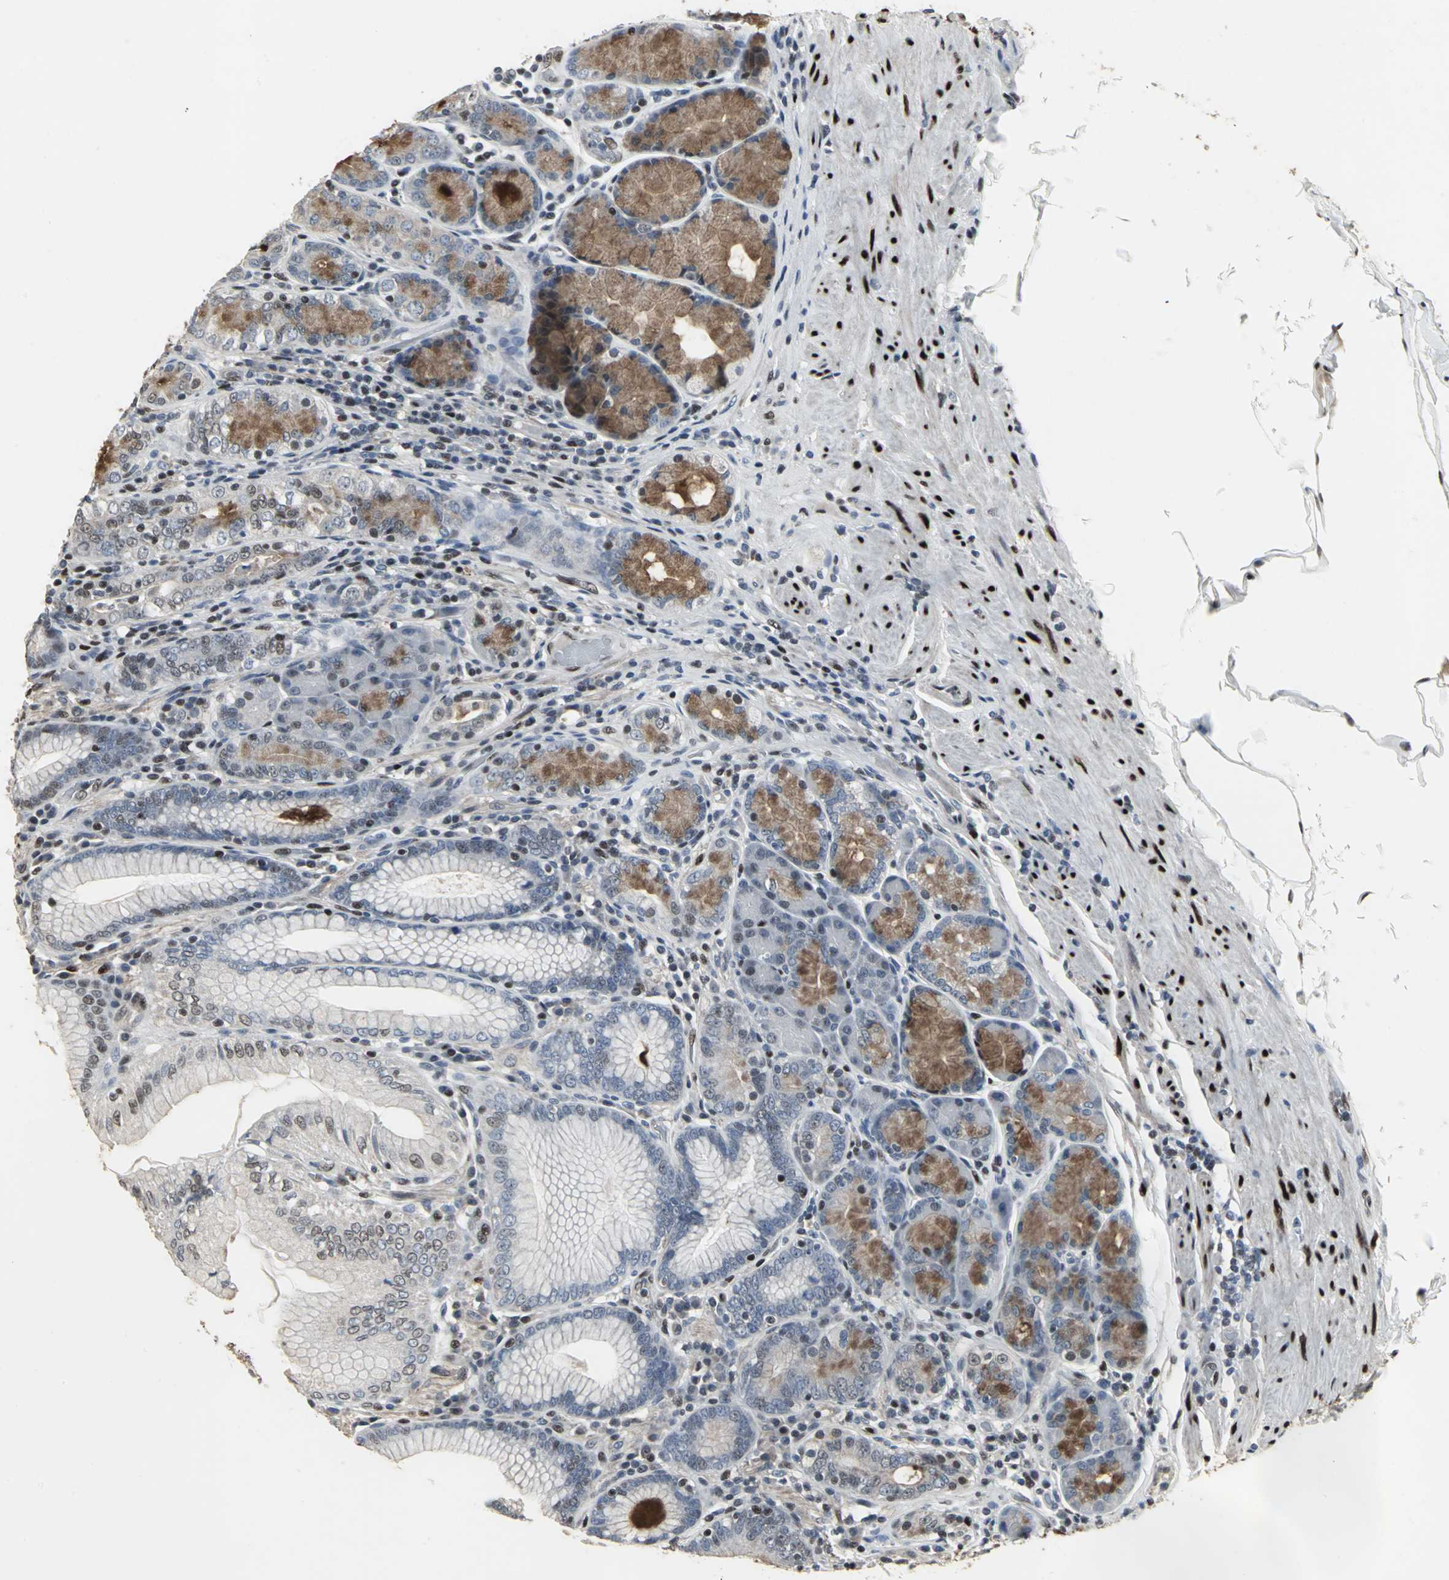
{"staining": {"intensity": "moderate", "quantity": "25%-75%", "location": "cytoplasmic/membranous"}, "tissue": "stomach", "cell_type": "Glandular cells", "image_type": "normal", "snomed": [{"axis": "morphology", "description": "Normal tissue, NOS"}, {"axis": "topography", "description": "Stomach, lower"}], "caption": "IHC (DAB (3,3'-diaminobenzidine)) staining of normal stomach reveals moderate cytoplasmic/membranous protein positivity in approximately 25%-75% of glandular cells.", "gene": "SRF", "patient": {"sex": "female", "age": 76}}